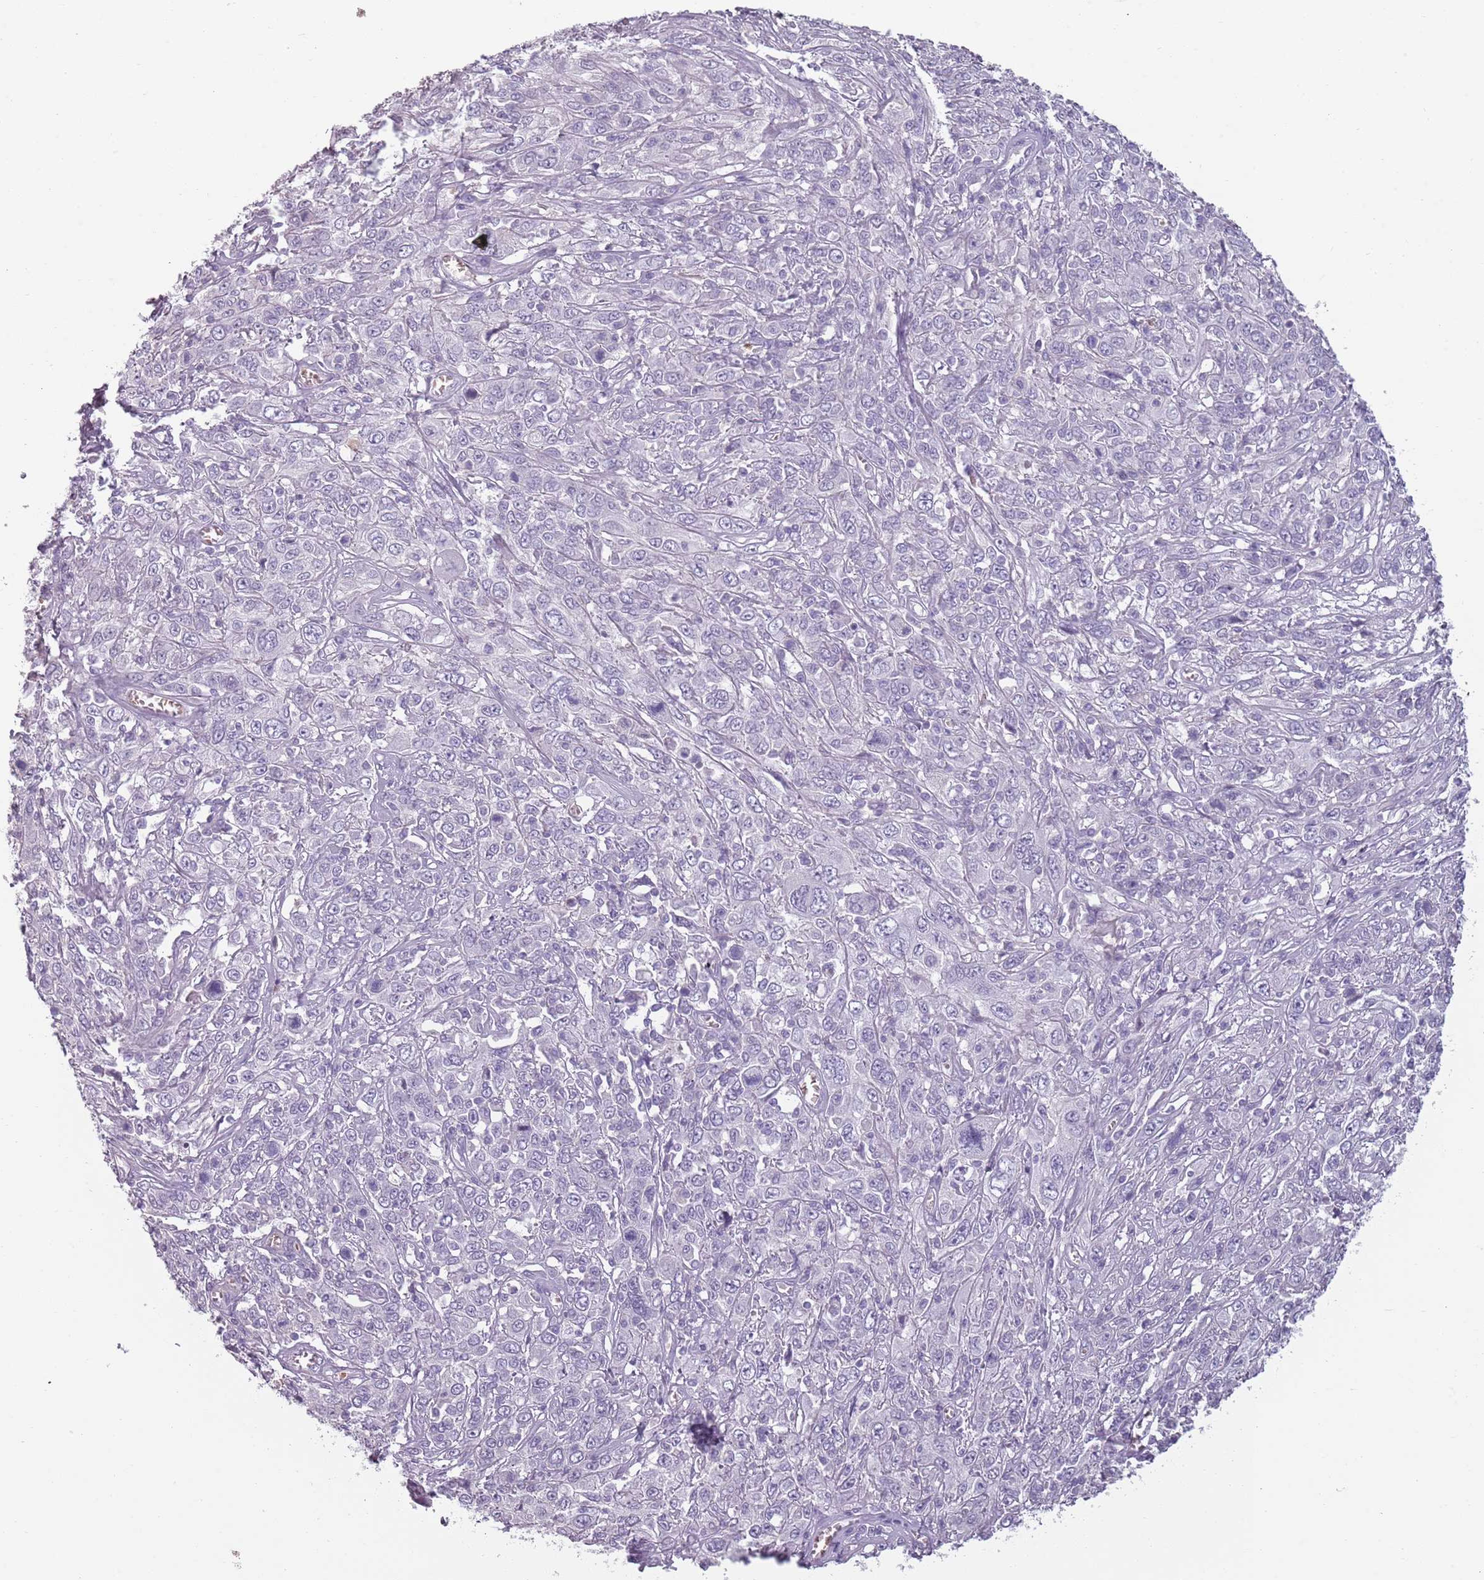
{"staining": {"intensity": "negative", "quantity": "none", "location": "none"}, "tissue": "cervical cancer", "cell_type": "Tumor cells", "image_type": "cancer", "snomed": [{"axis": "morphology", "description": "Squamous cell carcinoma, NOS"}, {"axis": "topography", "description": "Cervix"}], "caption": "DAB (3,3'-diaminobenzidine) immunohistochemical staining of cervical squamous cell carcinoma shows no significant expression in tumor cells. Brightfield microscopy of IHC stained with DAB (brown) and hematoxylin (blue), captured at high magnification.", "gene": "PIEZO1", "patient": {"sex": "female", "age": 46}}